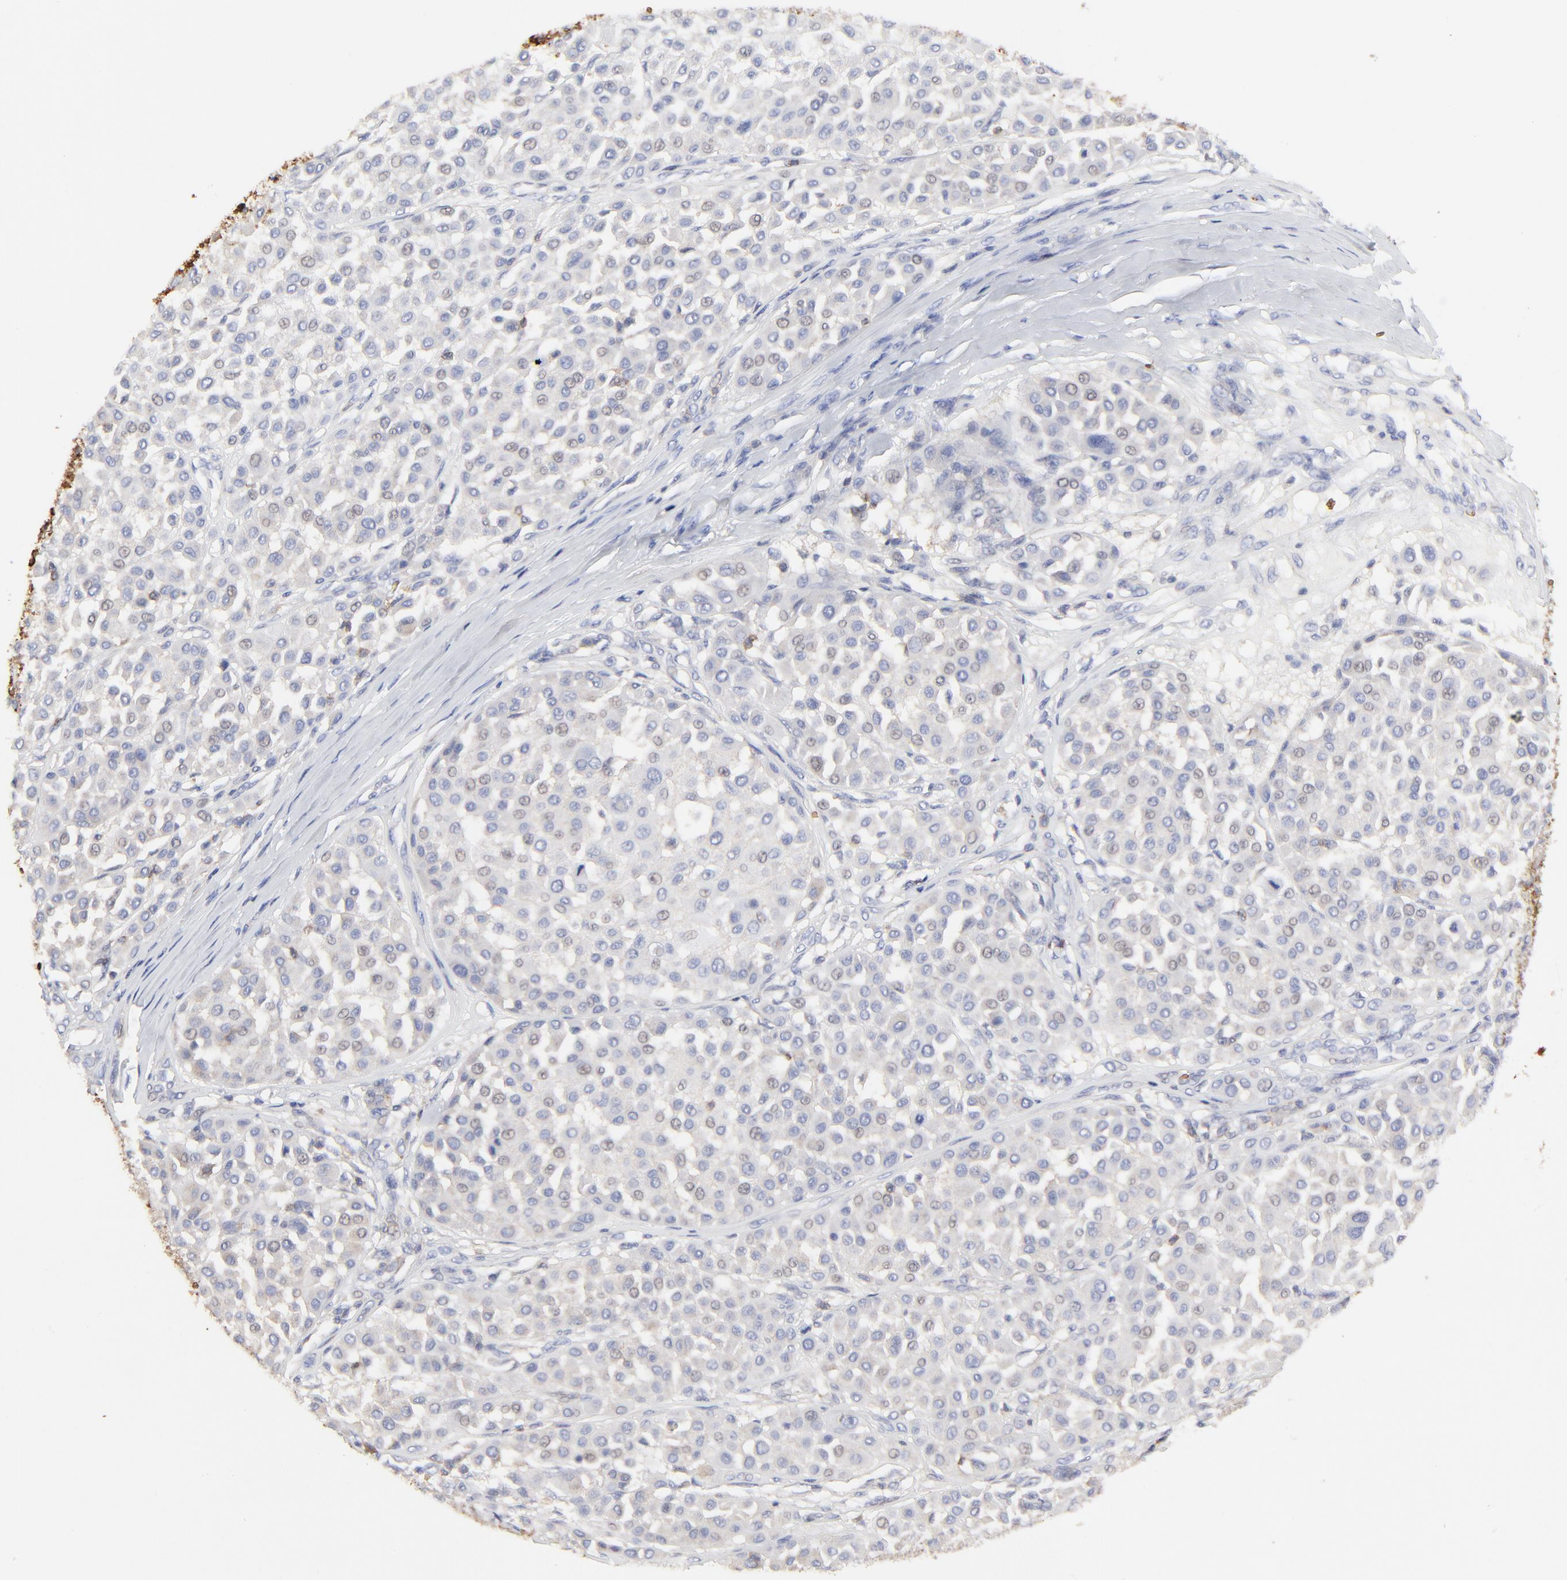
{"staining": {"intensity": "negative", "quantity": "none", "location": "none"}, "tissue": "melanoma", "cell_type": "Tumor cells", "image_type": "cancer", "snomed": [{"axis": "morphology", "description": "Malignant melanoma, Metastatic site"}, {"axis": "topography", "description": "Soft tissue"}], "caption": "High power microscopy image of an immunohistochemistry (IHC) image of melanoma, revealing no significant expression in tumor cells.", "gene": "PAG1", "patient": {"sex": "male", "age": 41}}